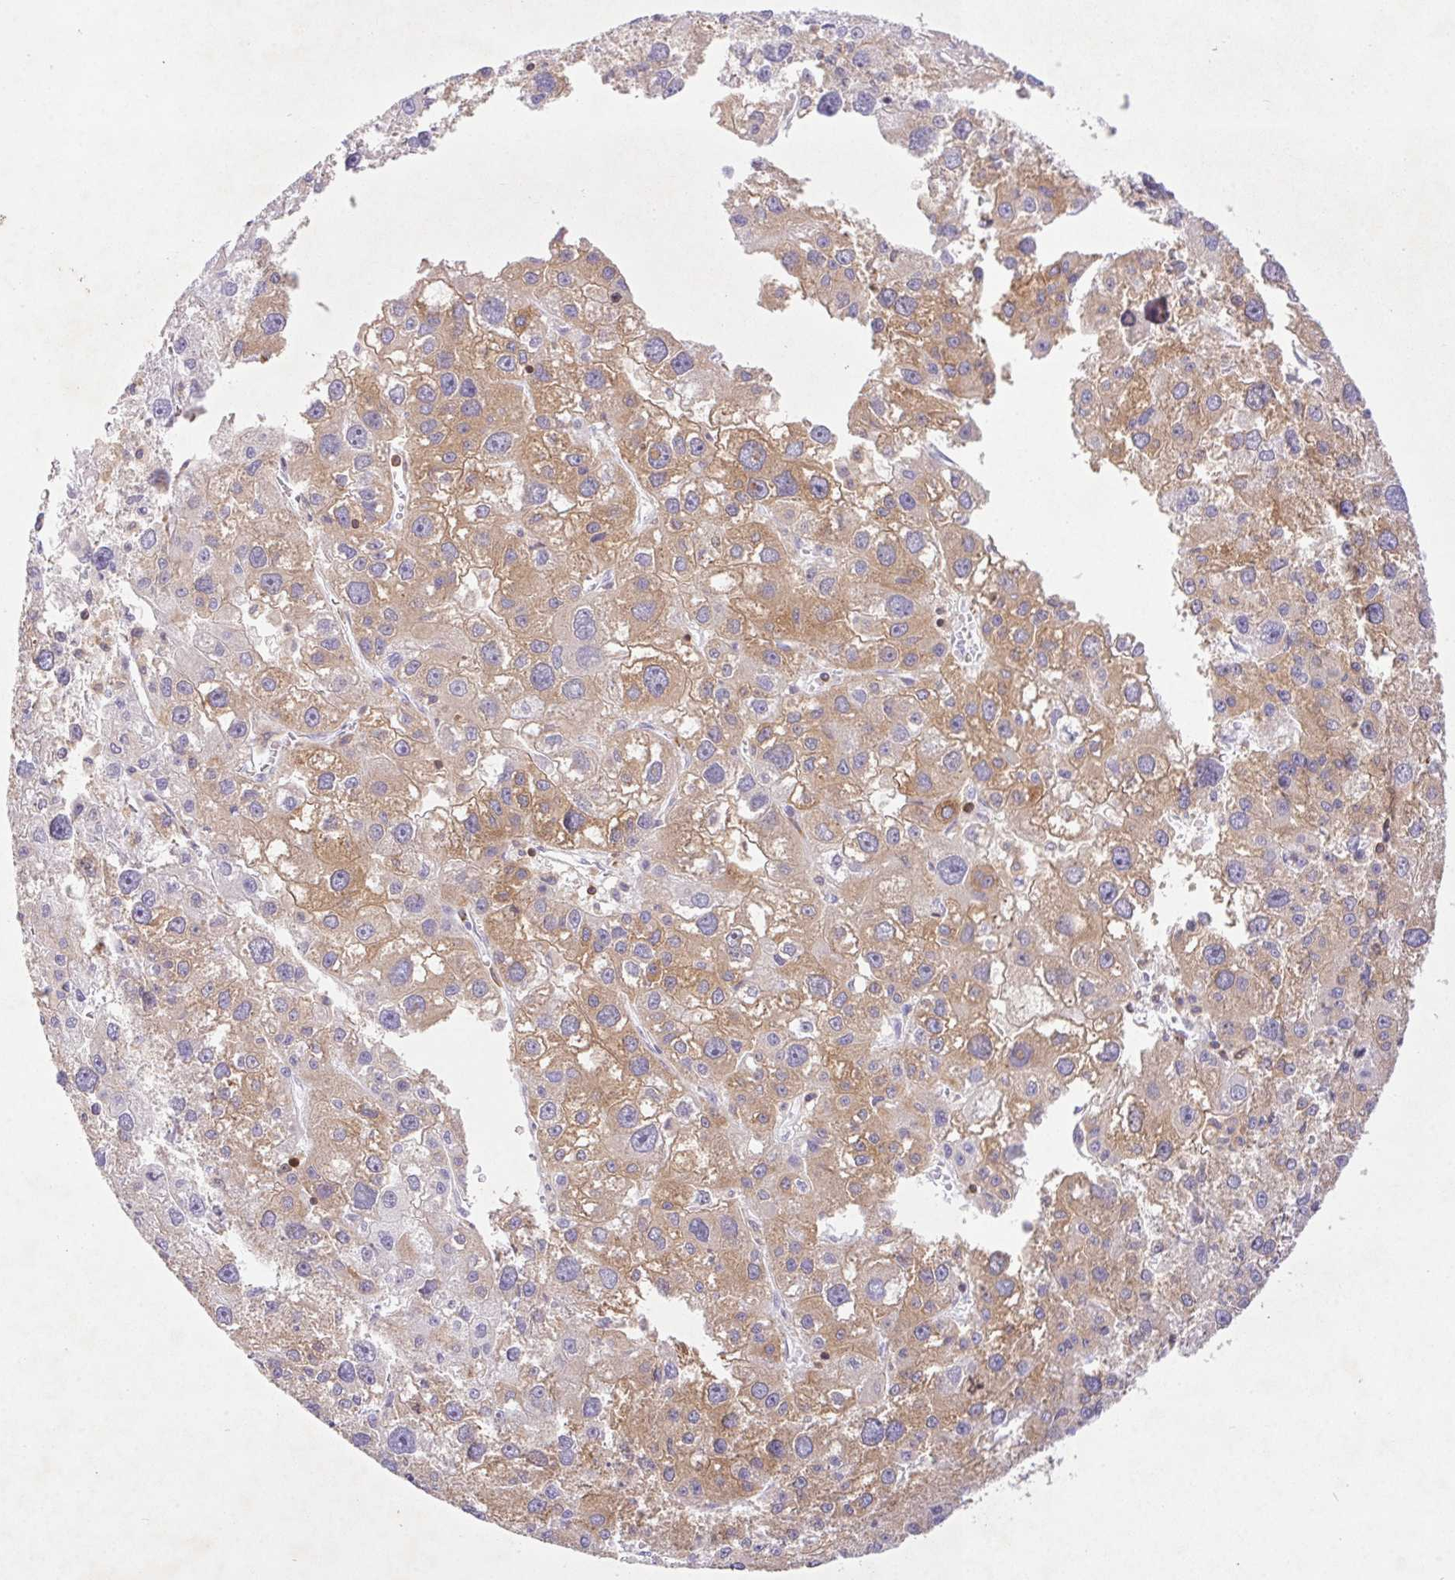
{"staining": {"intensity": "moderate", "quantity": ">75%", "location": "cytoplasmic/membranous"}, "tissue": "liver cancer", "cell_type": "Tumor cells", "image_type": "cancer", "snomed": [{"axis": "morphology", "description": "Carcinoma, Hepatocellular, NOS"}, {"axis": "topography", "description": "Liver"}], "caption": "Protein expression analysis of liver cancer (hepatocellular carcinoma) demonstrates moderate cytoplasmic/membranous expression in about >75% of tumor cells.", "gene": "APBB1IP", "patient": {"sex": "male", "age": 73}}